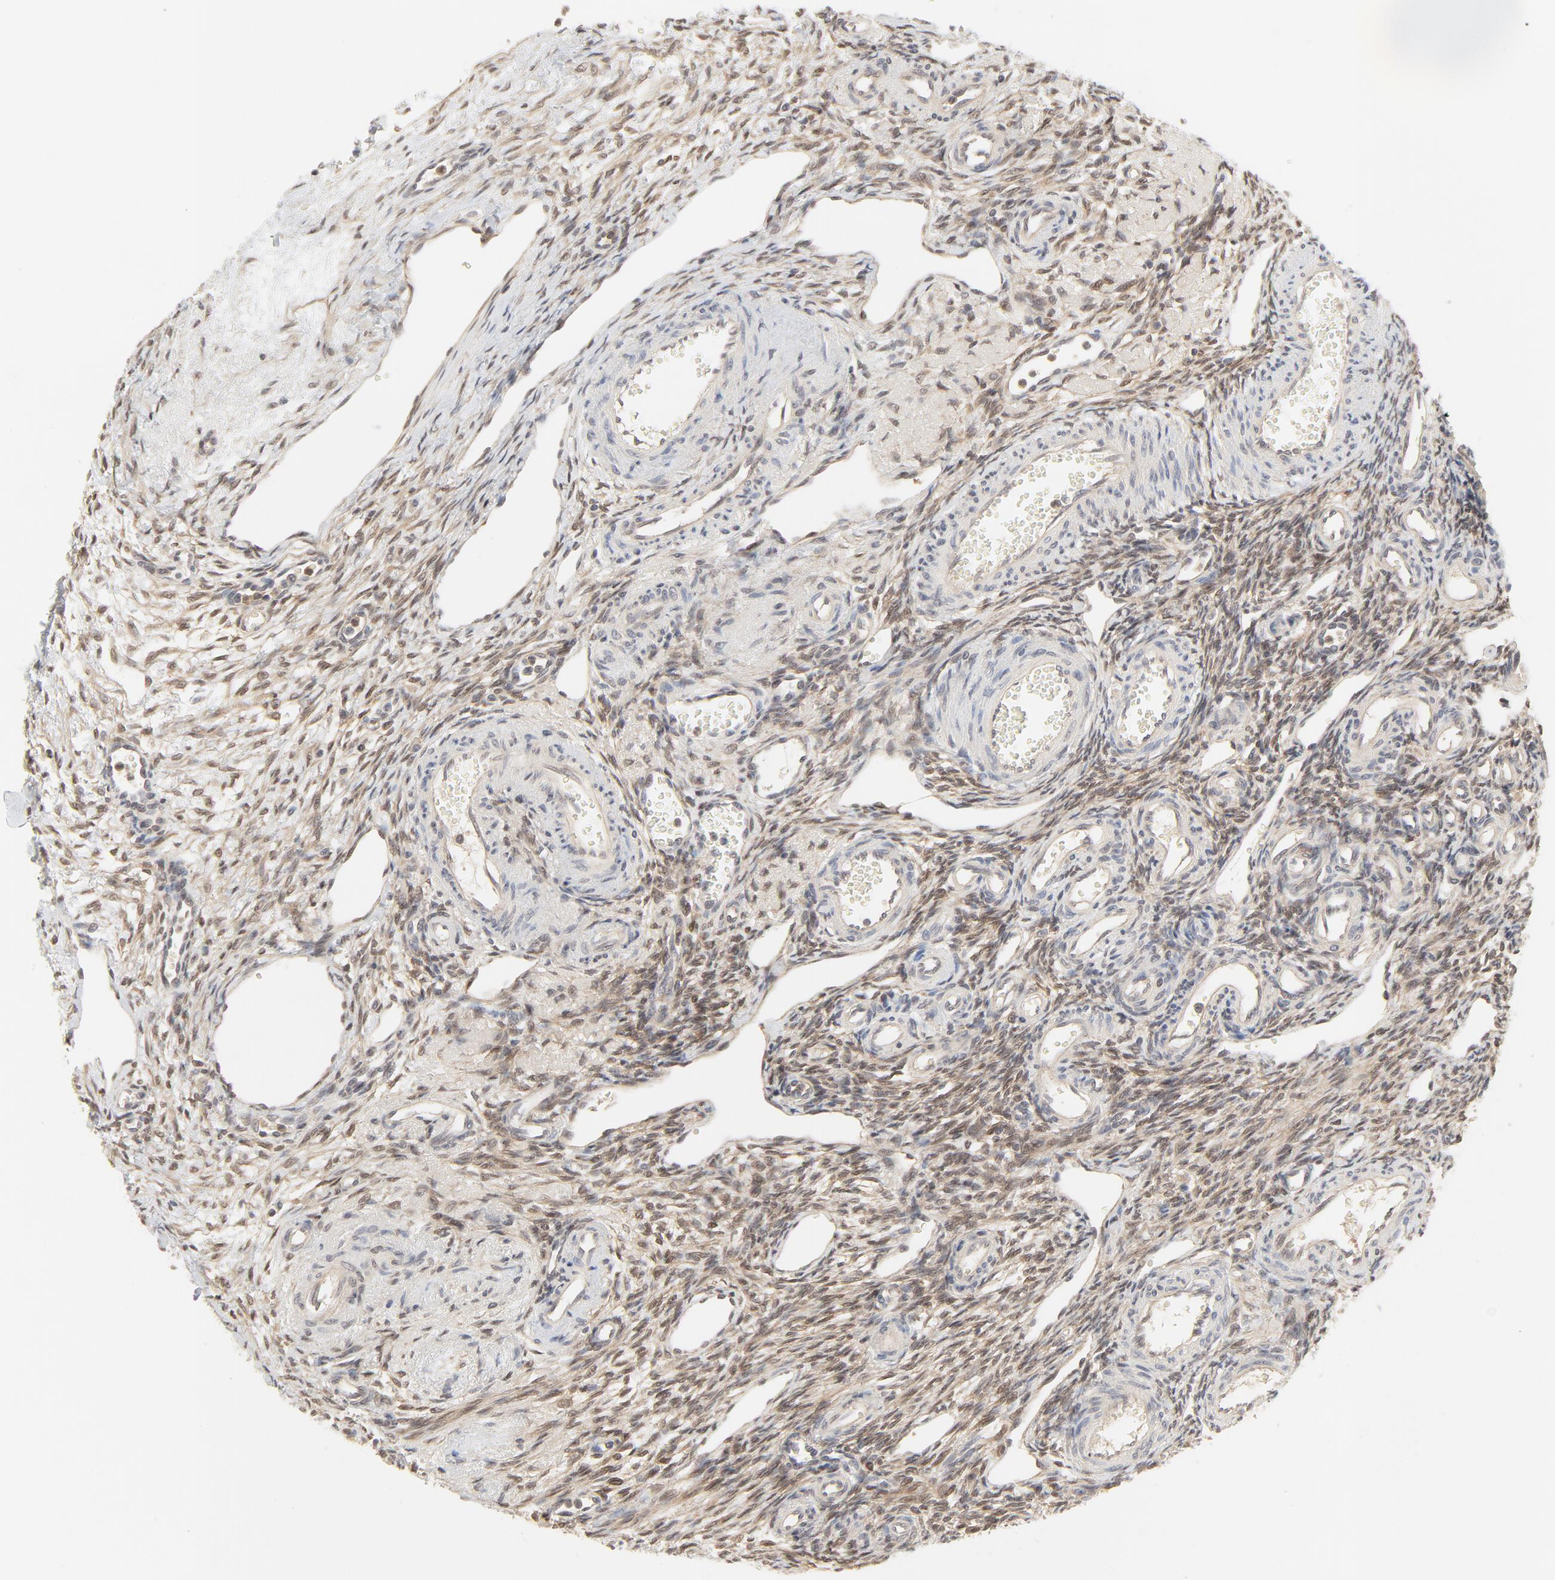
{"staining": {"intensity": "weak", "quantity": ">75%", "location": "cytoplasmic/membranous,nuclear"}, "tissue": "ovary", "cell_type": "Follicle cells", "image_type": "normal", "snomed": [{"axis": "morphology", "description": "Normal tissue, NOS"}, {"axis": "topography", "description": "Ovary"}], "caption": "Follicle cells demonstrate low levels of weak cytoplasmic/membranous,nuclear positivity in about >75% of cells in benign human ovary.", "gene": "NEDD8", "patient": {"sex": "female", "age": 33}}